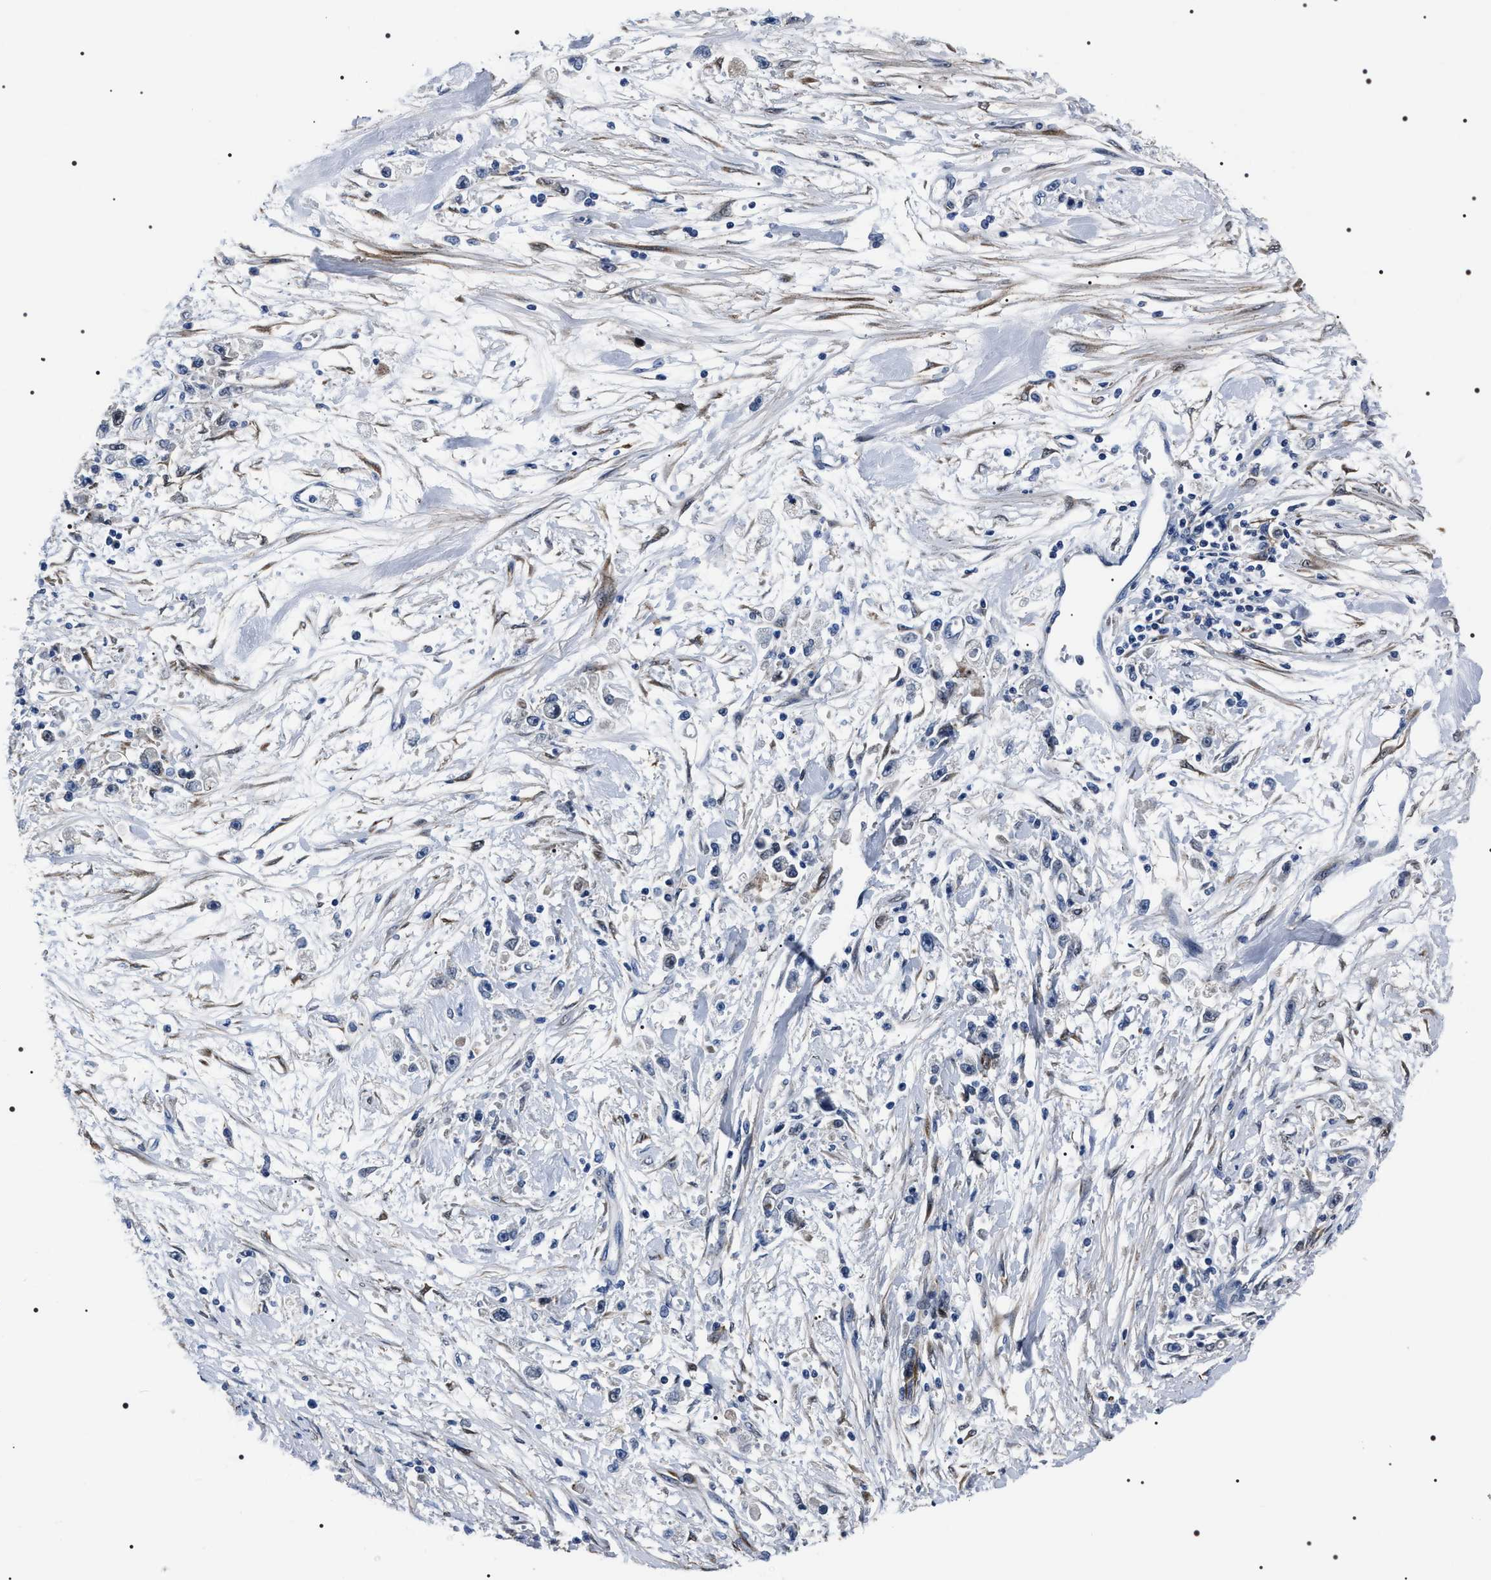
{"staining": {"intensity": "negative", "quantity": "none", "location": "none"}, "tissue": "stomach cancer", "cell_type": "Tumor cells", "image_type": "cancer", "snomed": [{"axis": "morphology", "description": "Adenocarcinoma, NOS"}, {"axis": "topography", "description": "Stomach"}], "caption": "The micrograph exhibits no significant expression in tumor cells of stomach cancer.", "gene": "BAG2", "patient": {"sex": "female", "age": 59}}